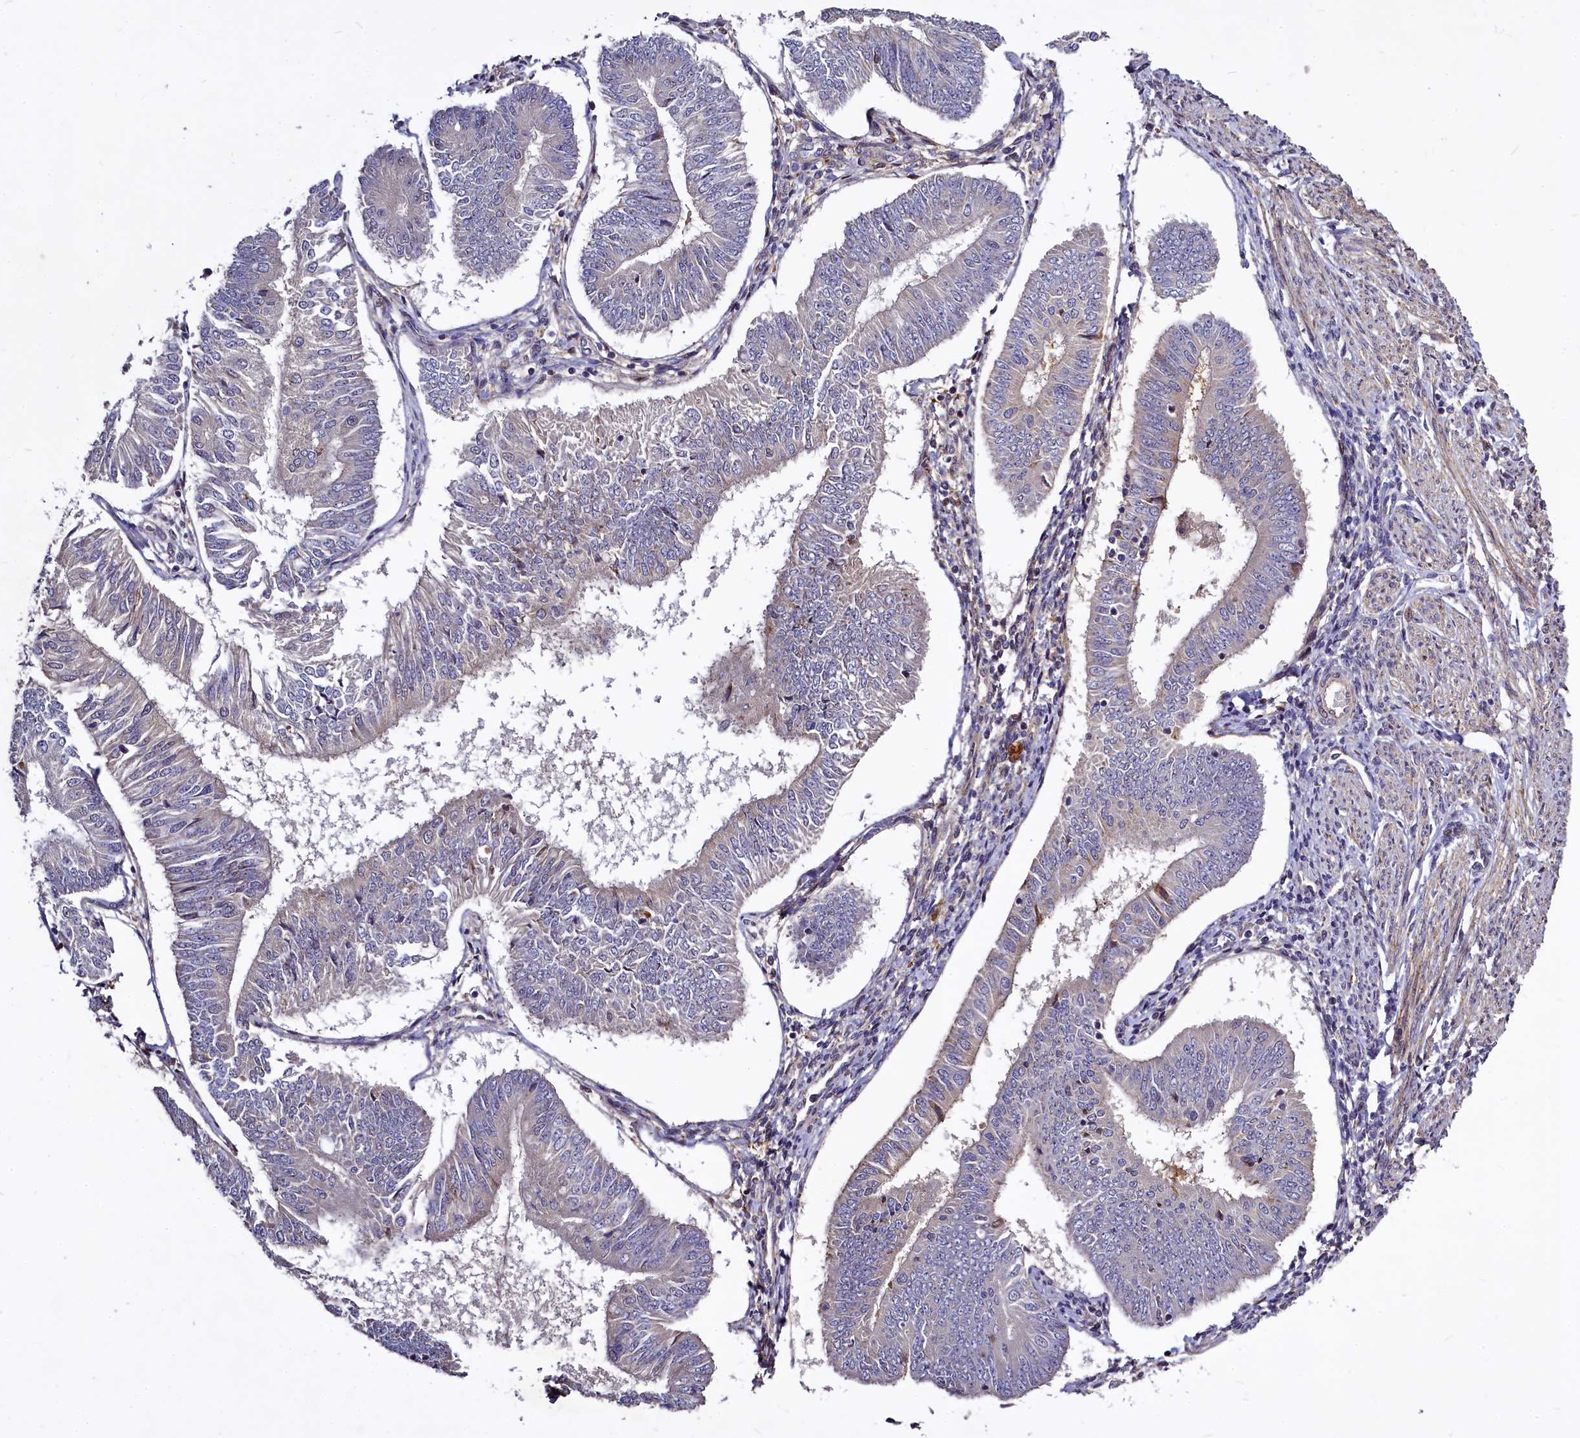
{"staining": {"intensity": "negative", "quantity": "none", "location": "none"}, "tissue": "endometrial cancer", "cell_type": "Tumor cells", "image_type": "cancer", "snomed": [{"axis": "morphology", "description": "Adenocarcinoma, NOS"}, {"axis": "topography", "description": "Endometrium"}], "caption": "IHC micrograph of neoplastic tissue: endometrial cancer (adenocarcinoma) stained with DAB (3,3'-diaminobenzidine) shows no significant protein positivity in tumor cells. The staining was performed using DAB (3,3'-diaminobenzidine) to visualize the protein expression in brown, while the nuclei were stained in blue with hematoxylin (Magnification: 20x).", "gene": "ATG101", "patient": {"sex": "female", "age": 58}}